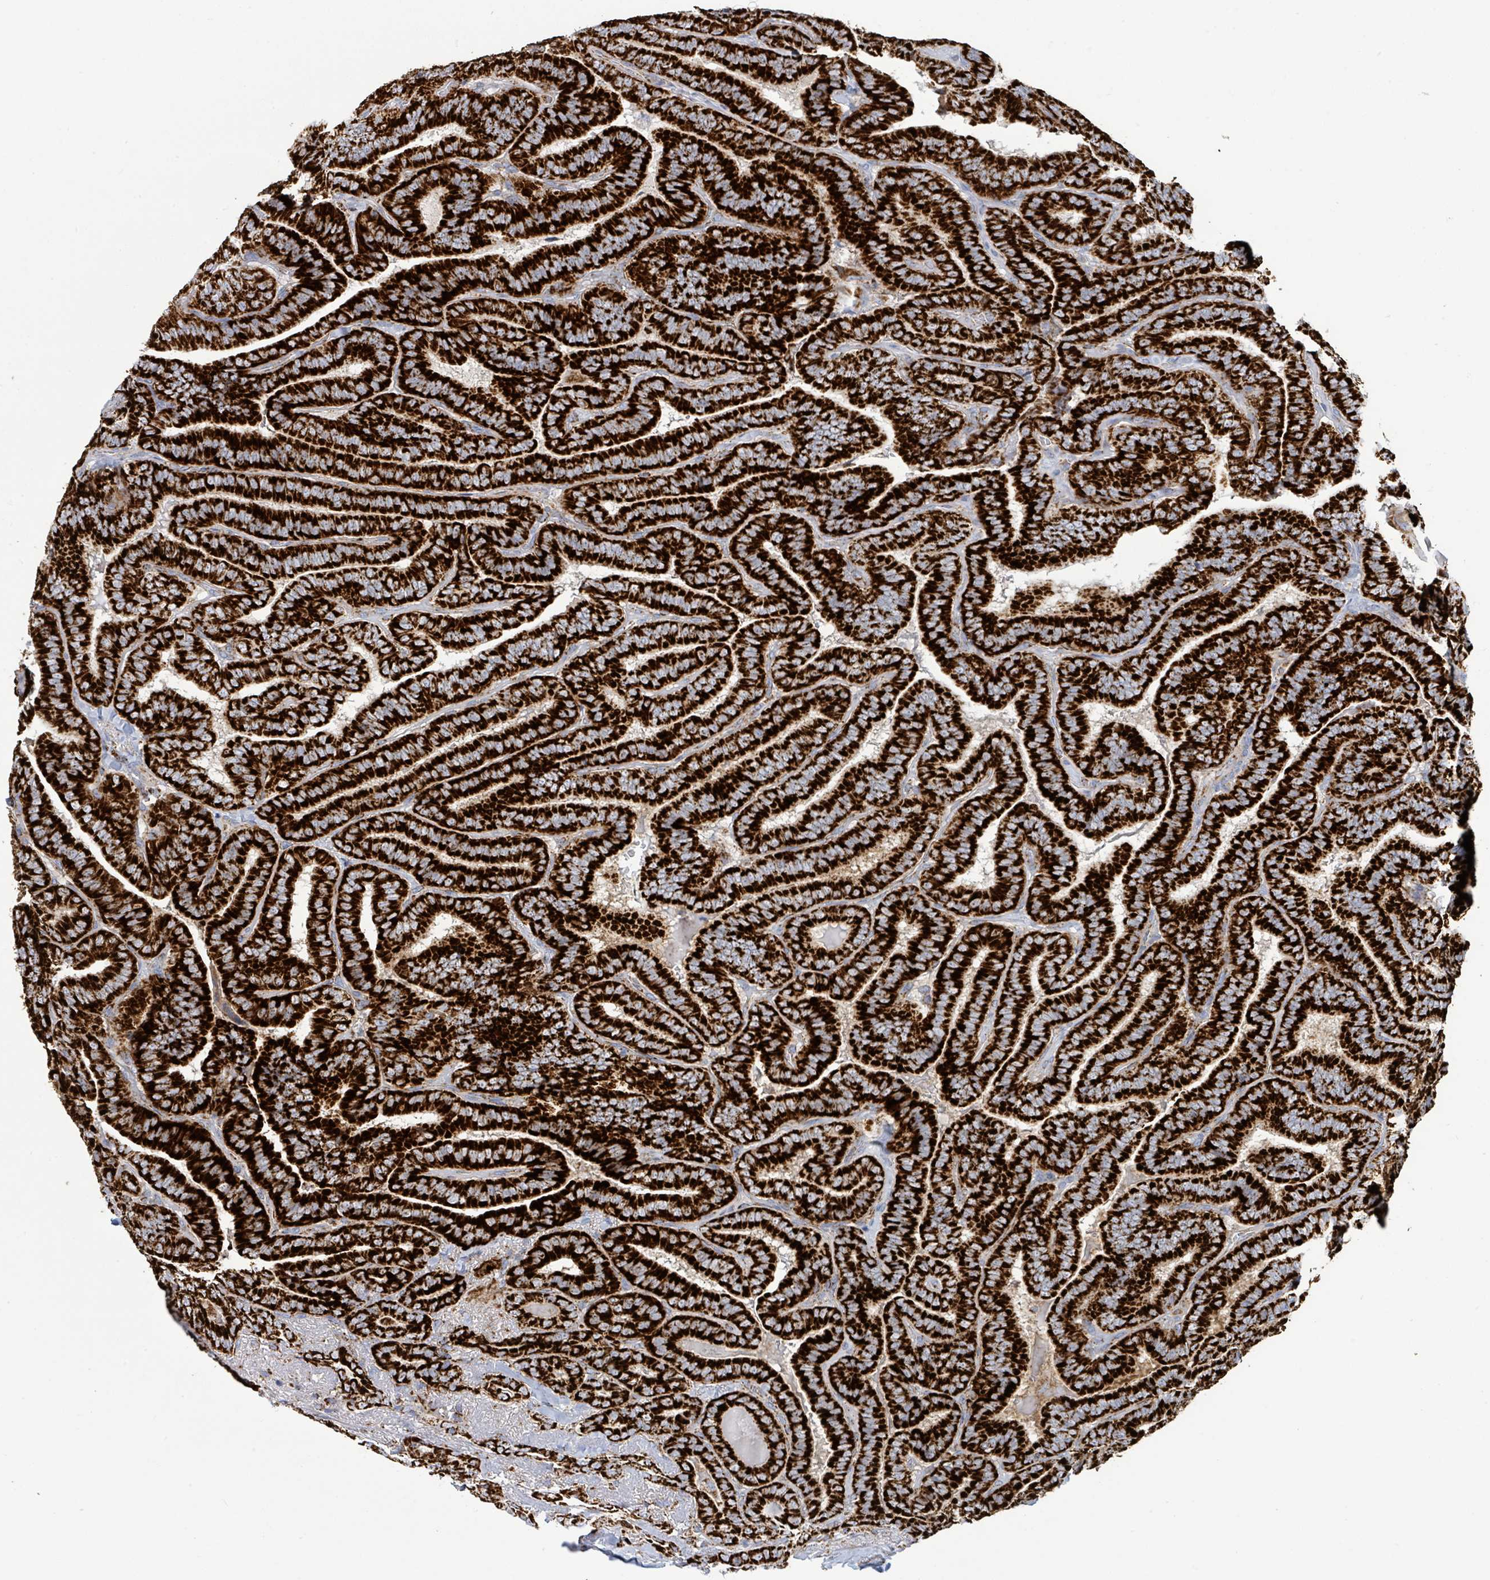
{"staining": {"intensity": "strong", "quantity": ">75%", "location": "cytoplasmic/membranous"}, "tissue": "thyroid cancer", "cell_type": "Tumor cells", "image_type": "cancer", "snomed": [{"axis": "morphology", "description": "Papillary adenocarcinoma, NOS"}, {"axis": "topography", "description": "Thyroid gland"}], "caption": "The image shows a brown stain indicating the presence of a protein in the cytoplasmic/membranous of tumor cells in thyroid cancer (papillary adenocarcinoma). Ihc stains the protein of interest in brown and the nuclei are stained blue.", "gene": "SUCLG2", "patient": {"sex": "male", "age": 61}}